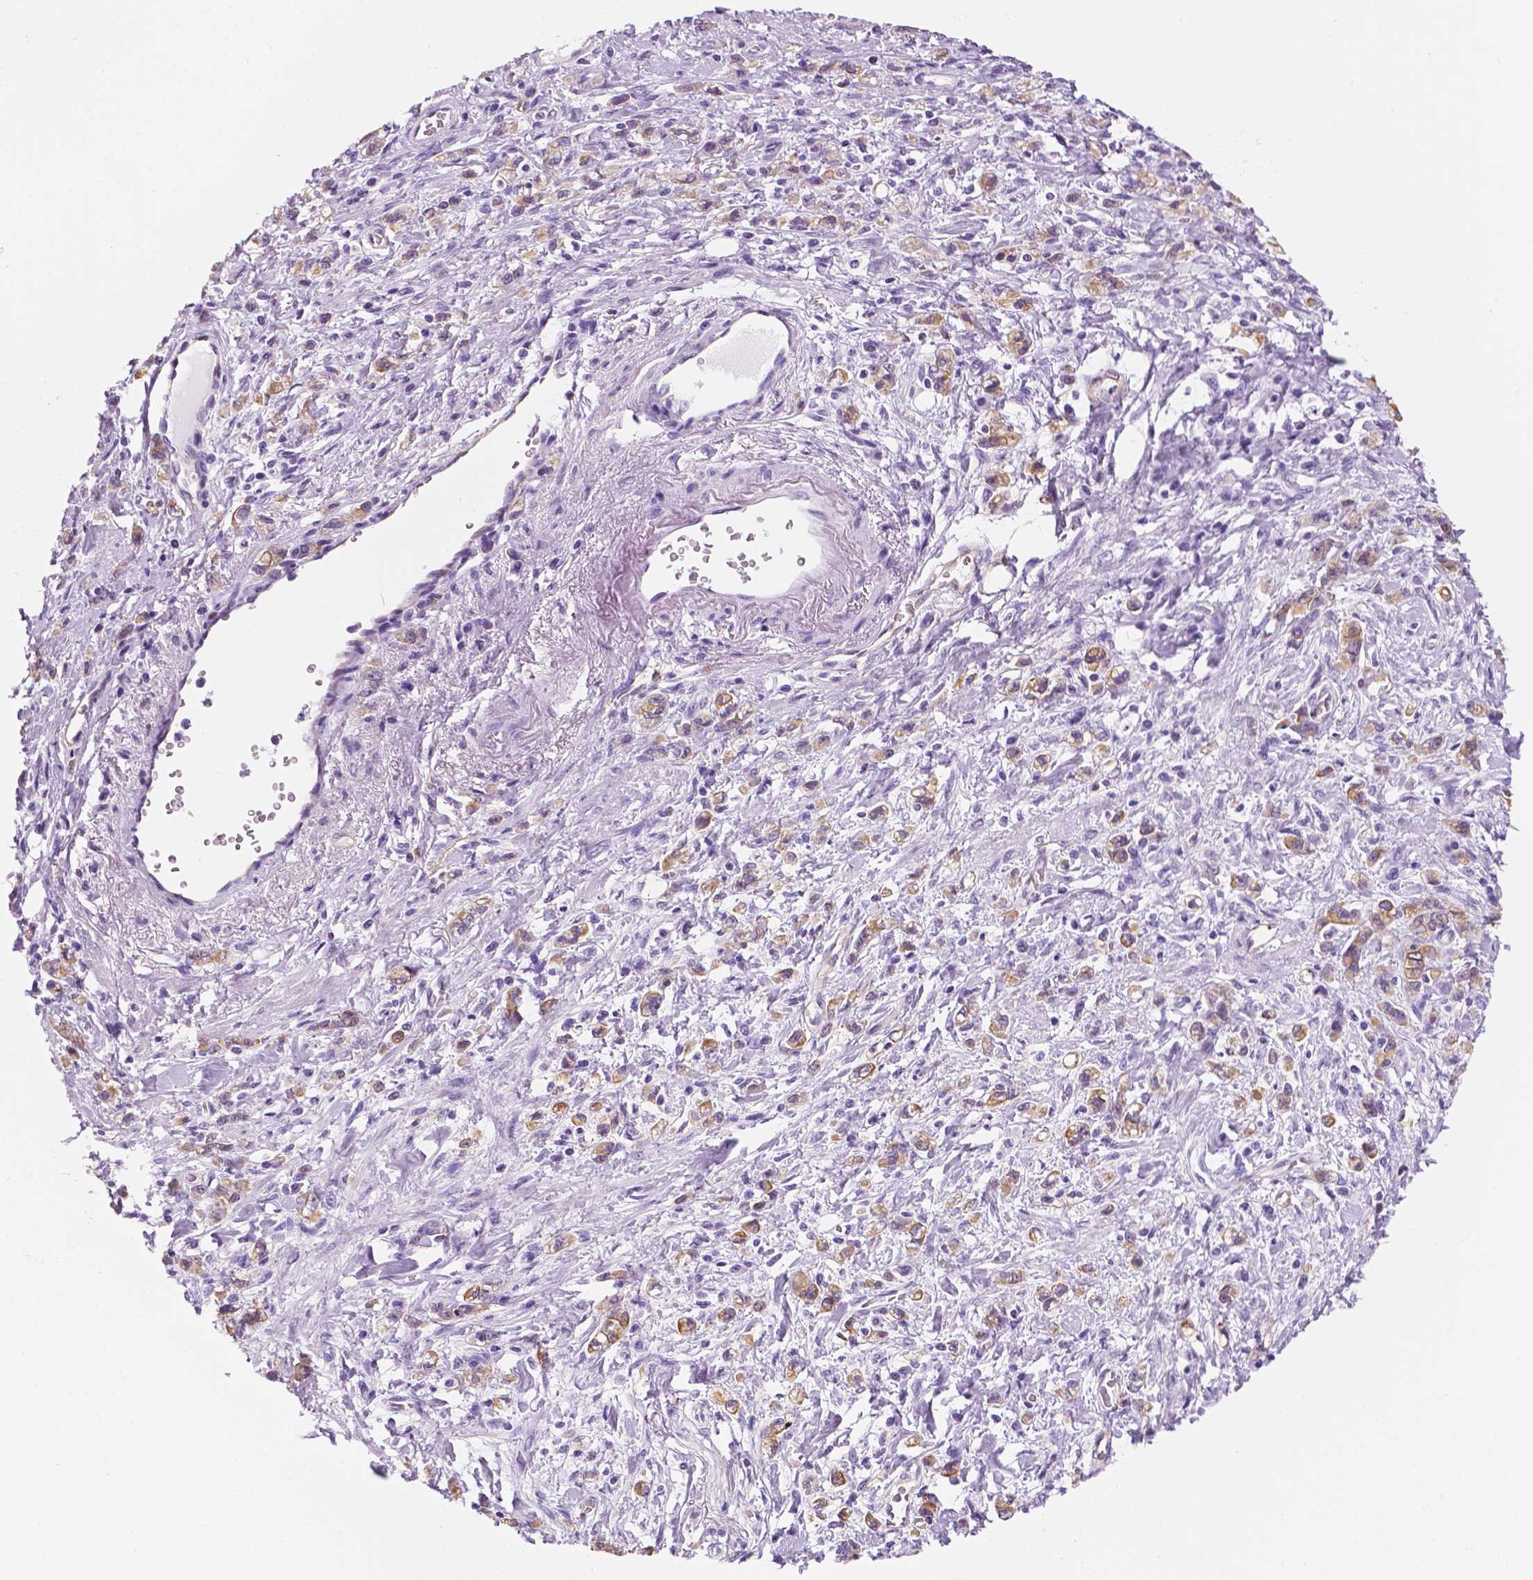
{"staining": {"intensity": "moderate", "quantity": ">75%", "location": "cytoplasmic/membranous"}, "tissue": "stomach cancer", "cell_type": "Tumor cells", "image_type": "cancer", "snomed": [{"axis": "morphology", "description": "Adenocarcinoma, NOS"}, {"axis": "topography", "description": "Stomach"}], "caption": "A brown stain highlights moderate cytoplasmic/membranous staining of a protein in human stomach cancer tumor cells. (brown staining indicates protein expression, while blue staining denotes nuclei).", "gene": "PPL", "patient": {"sex": "male", "age": 77}}